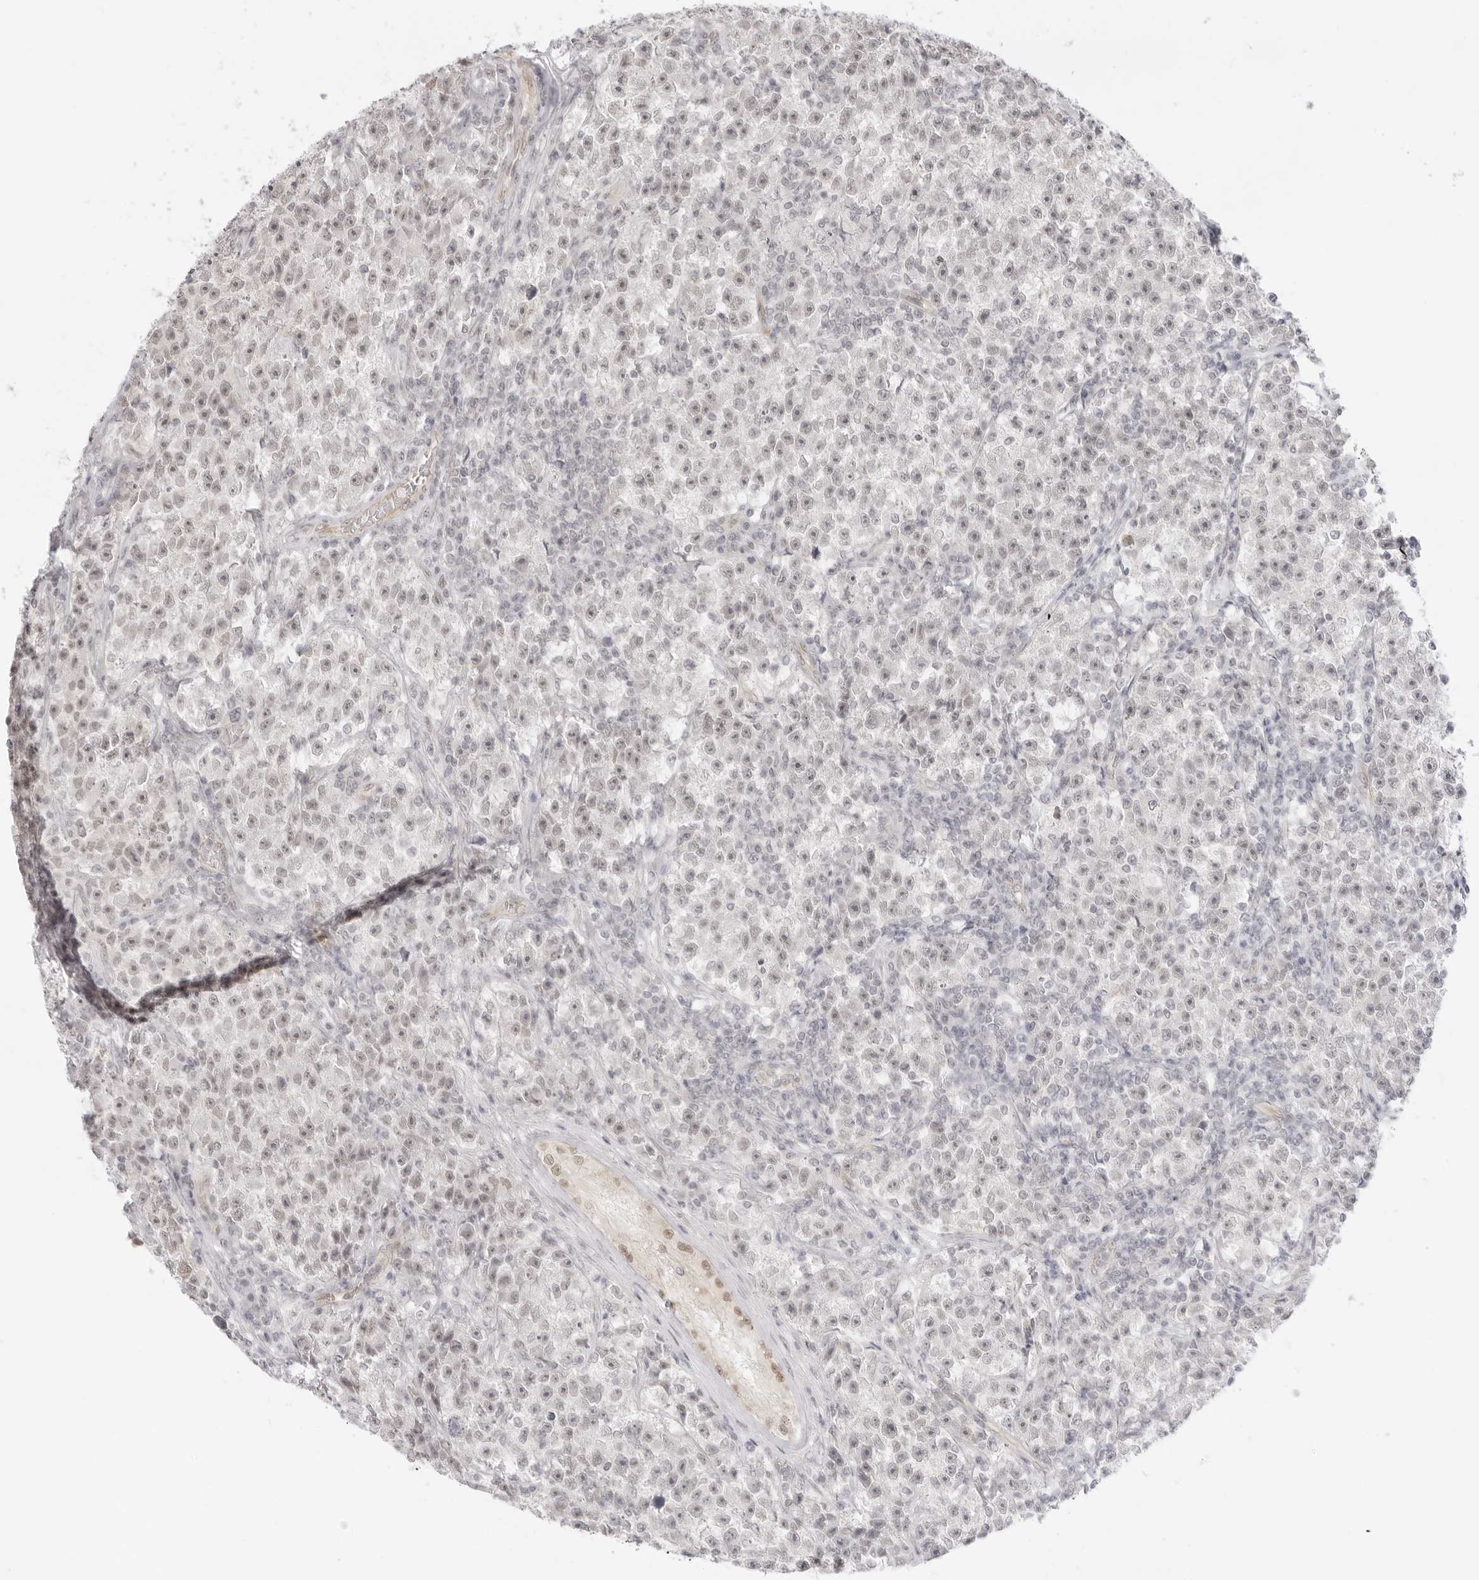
{"staining": {"intensity": "weak", "quantity": "25%-75%", "location": "nuclear"}, "tissue": "testis cancer", "cell_type": "Tumor cells", "image_type": "cancer", "snomed": [{"axis": "morphology", "description": "Seminoma, NOS"}, {"axis": "topography", "description": "Testis"}], "caption": "Protein staining of testis cancer tissue displays weak nuclear expression in about 25%-75% of tumor cells. (DAB (3,3'-diaminobenzidine) IHC, brown staining for protein, blue staining for nuclei).", "gene": "MED18", "patient": {"sex": "male", "age": 22}}